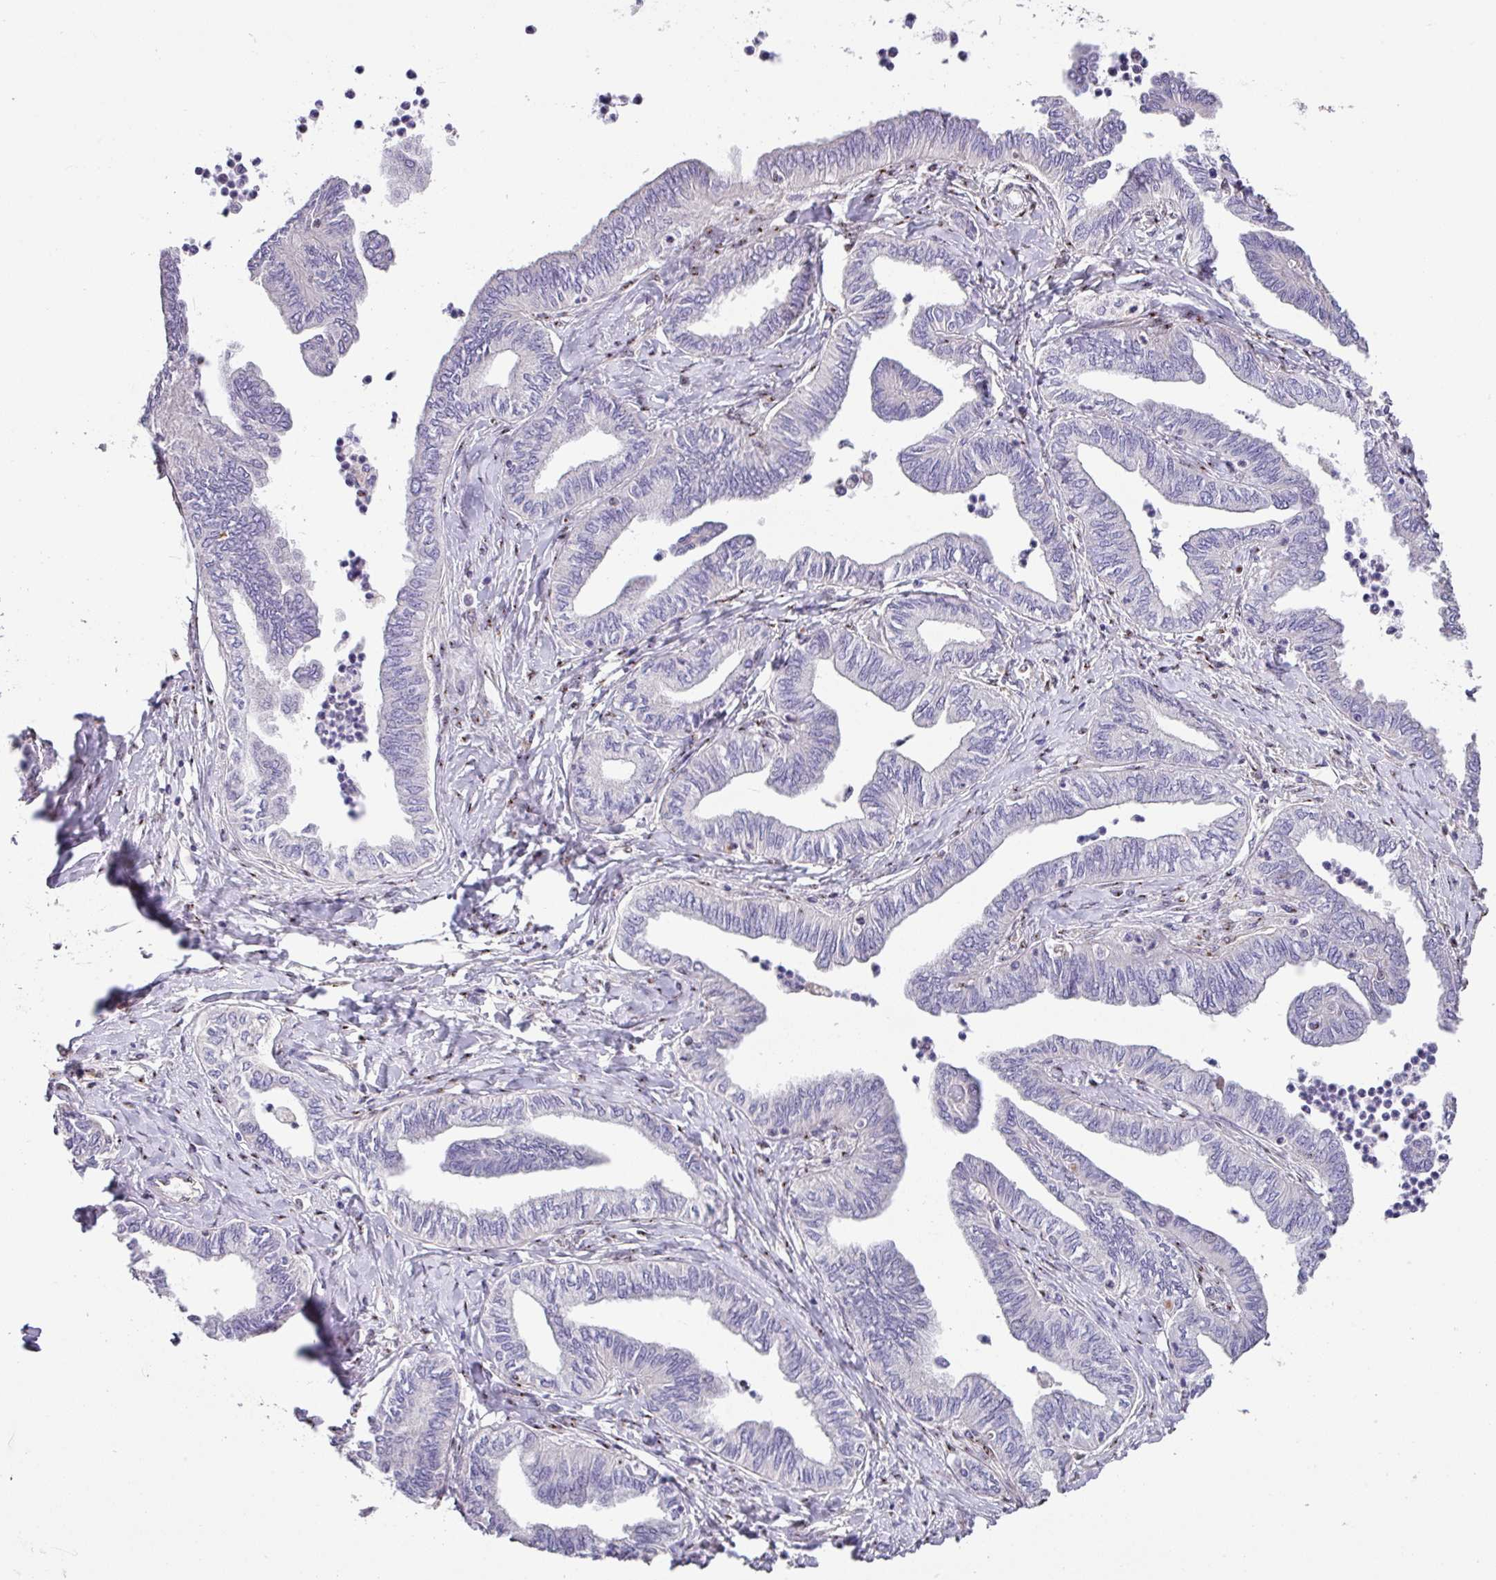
{"staining": {"intensity": "negative", "quantity": "none", "location": "none"}, "tissue": "ovarian cancer", "cell_type": "Tumor cells", "image_type": "cancer", "snomed": [{"axis": "morphology", "description": "Carcinoma, endometroid"}, {"axis": "topography", "description": "Ovary"}], "caption": "This is an immunohistochemistry micrograph of human ovarian endometroid carcinoma. There is no expression in tumor cells.", "gene": "ZG16", "patient": {"sex": "female", "age": 70}}